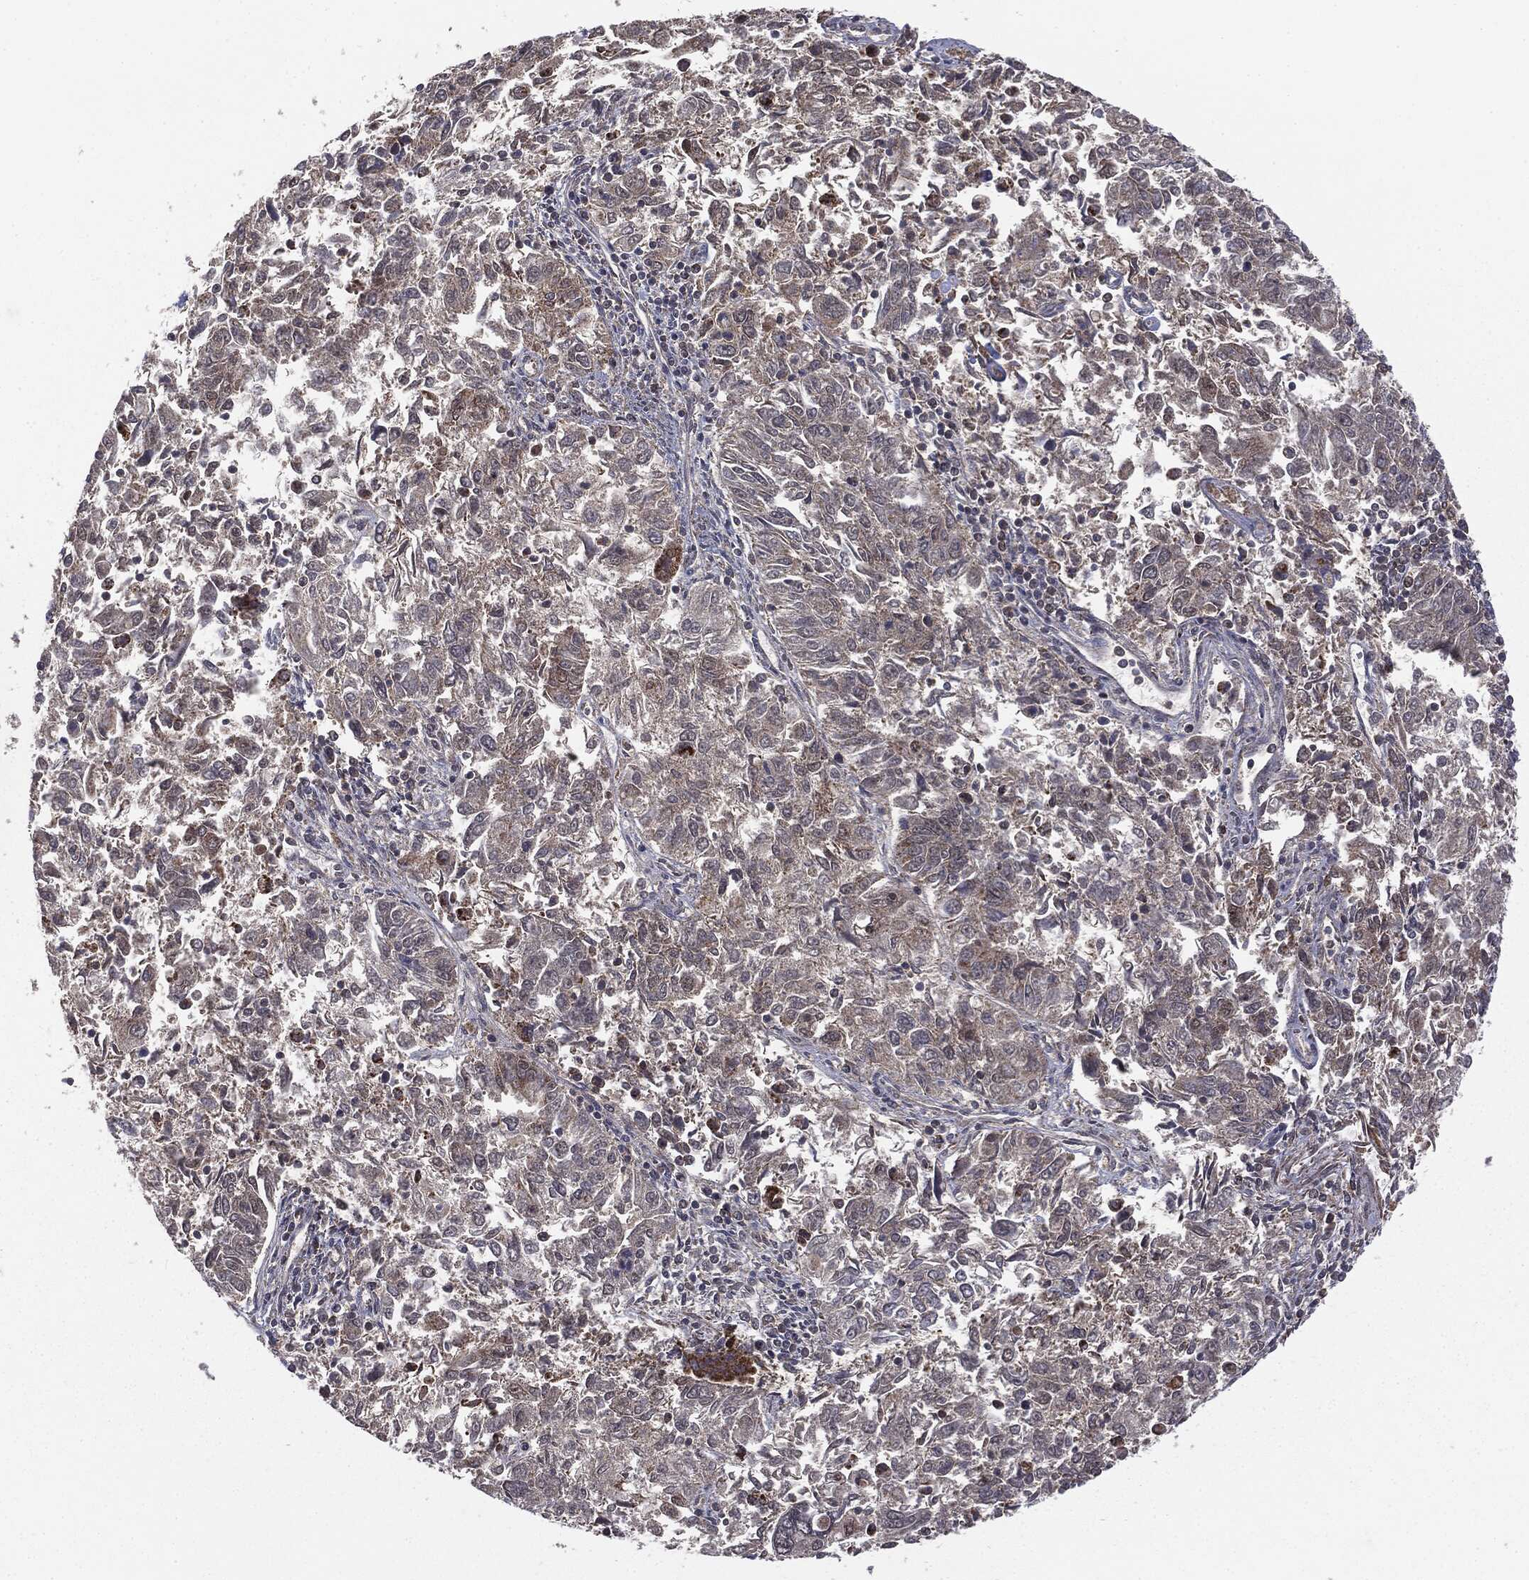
{"staining": {"intensity": "weak", "quantity": "<25%", "location": "cytoplasmic/membranous"}, "tissue": "endometrial cancer", "cell_type": "Tumor cells", "image_type": "cancer", "snomed": [{"axis": "morphology", "description": "Adenocarcinoma, NOS"}, {"axis": "topography", "description": "Endometrium"}], "caption": "Tumor cells are negative for brown protein staining in endometrial cancer.", "gene": "MTOR", "patient": {"sex": "female", "age": 42}}